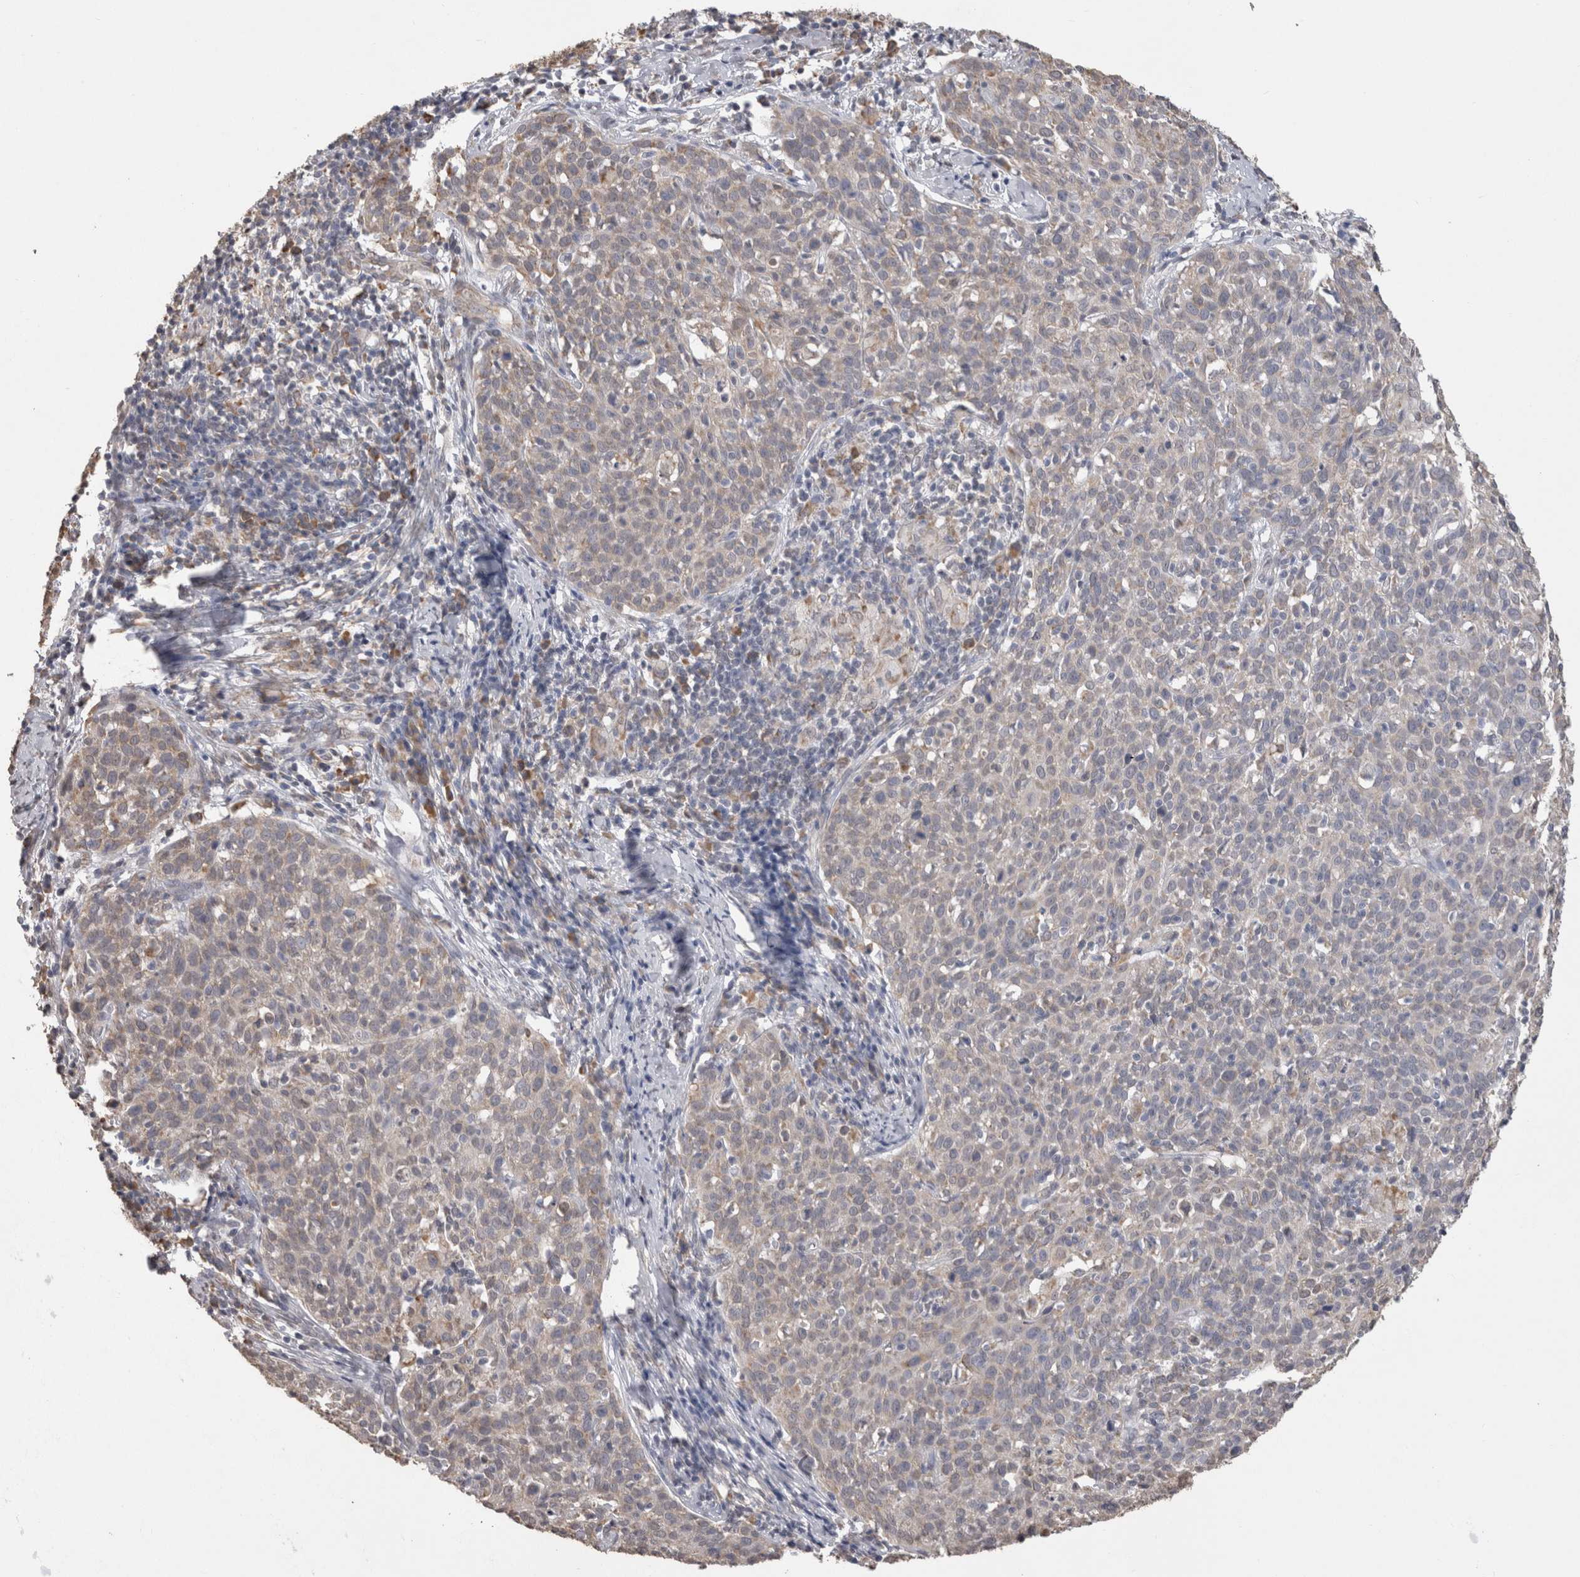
{"staining": {"intensity": "weak", "quantity": "<25%", "location": "cytoplasmic/membranous"}, "tissue": "cervical cancer", "cell_type": "Tumor cells", "image_type": "cancer", "snomed": [{"axis": "morphology", "description": "Squamous cell carcinoma, NOS"}, {"axis": "topography", "description": "Cervix"}], "caption": "IHC of cervical cancer (squamous cell carcinoma) exhibits no expression in tumor cells.", "gene": "NOMO1", "patient": {"sex": "female", "age": 38}}